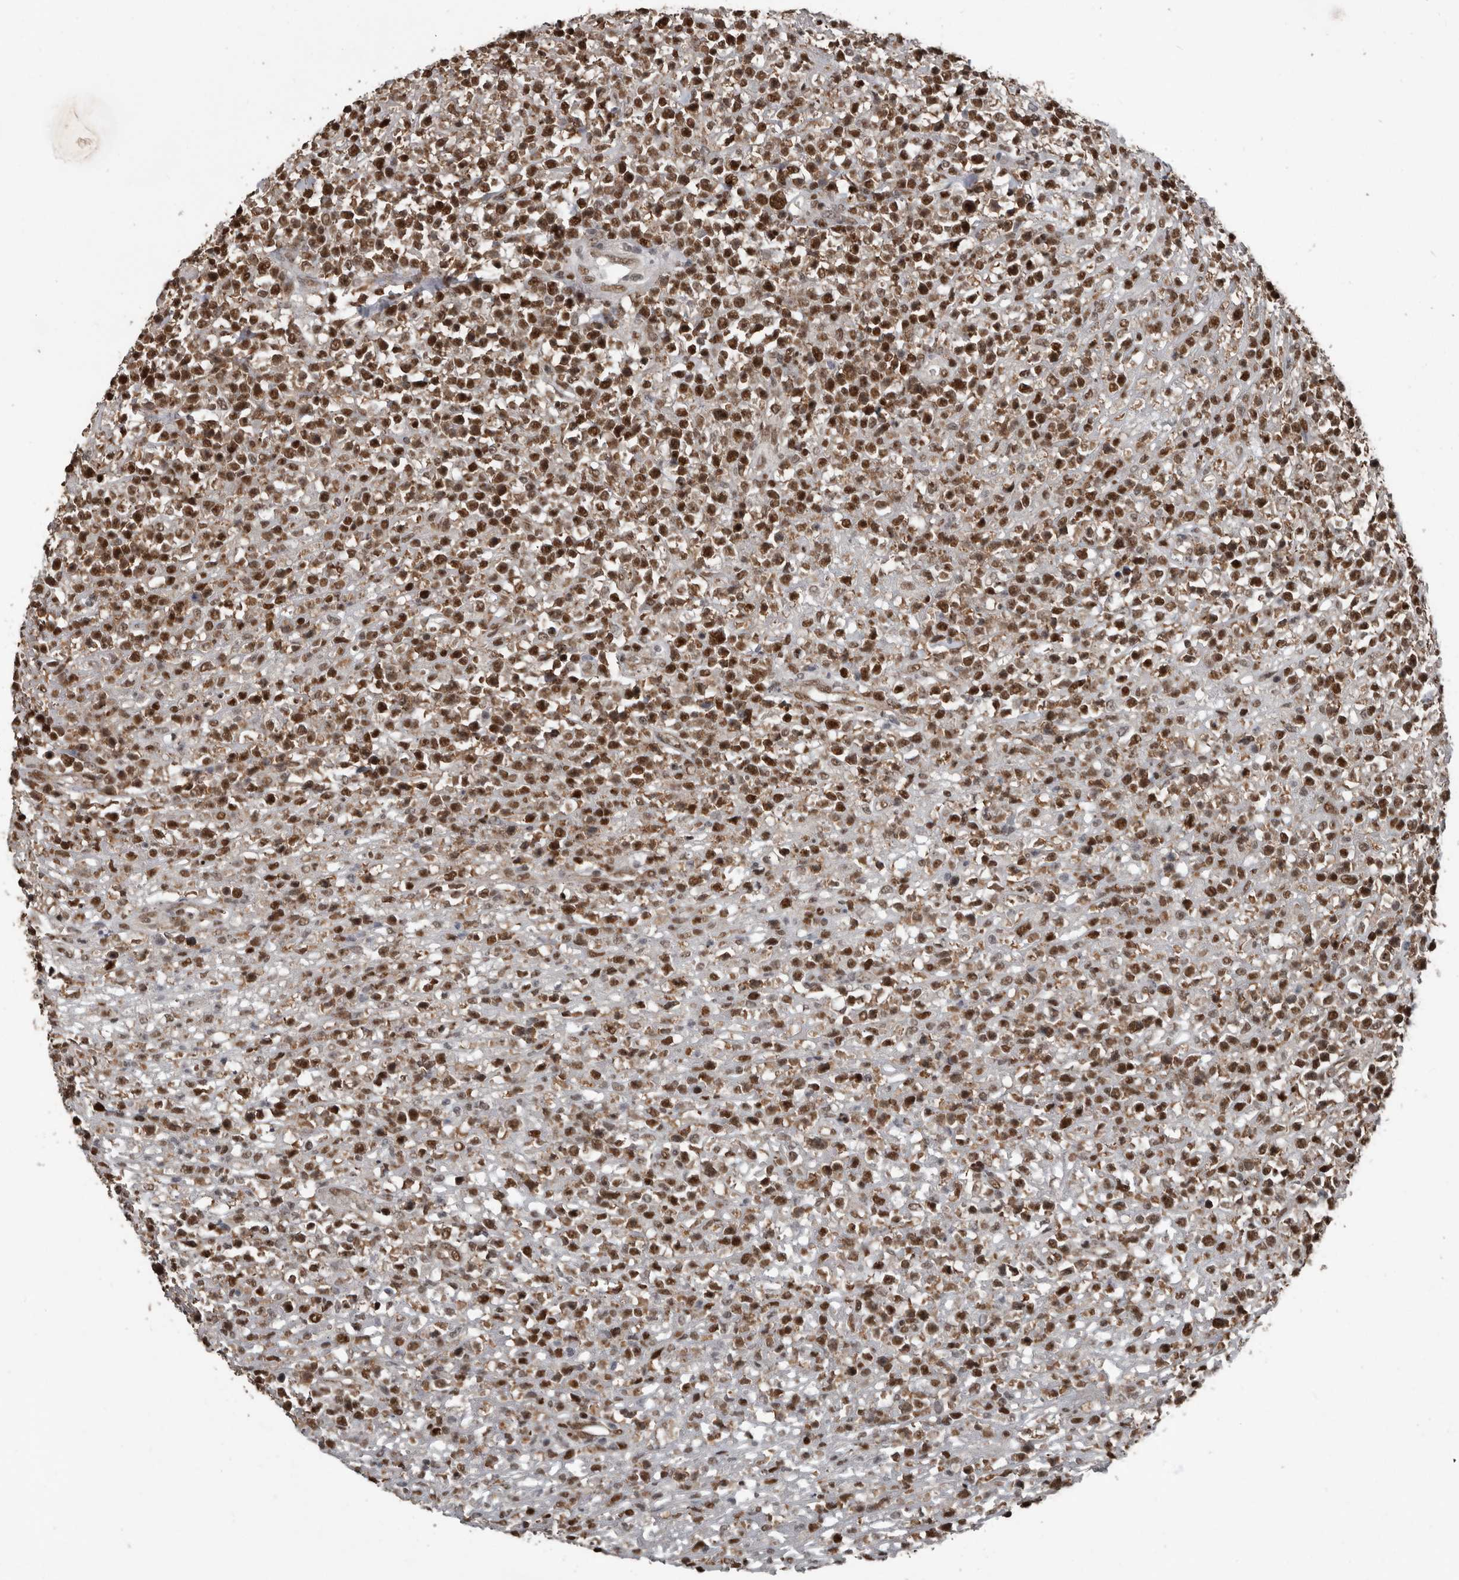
{"staining": {"intensity": "strong", "quantity": ">75%", "location": "nuclear"}, "tissue": "lymphoma", "cell_type": "Tumor cells", "image_type": "cancer", "snomed": [{"axis": "morphology", "description": "Malignant lymphoma, non-Hodgkin's type, High grade"}, {"axis": "topography", "description": "Colon"}], "caption": "Protein expression analysis of malignant lymphoma, non-Hodgkin's type (high-grade) demonstrates strong nuclear positivity in approximately >75% of tumor cells. (IHC, brightfield microscopy, high magnification).", "gene": "CHD1L", "patient": {"sex": "female", "age": 53}}